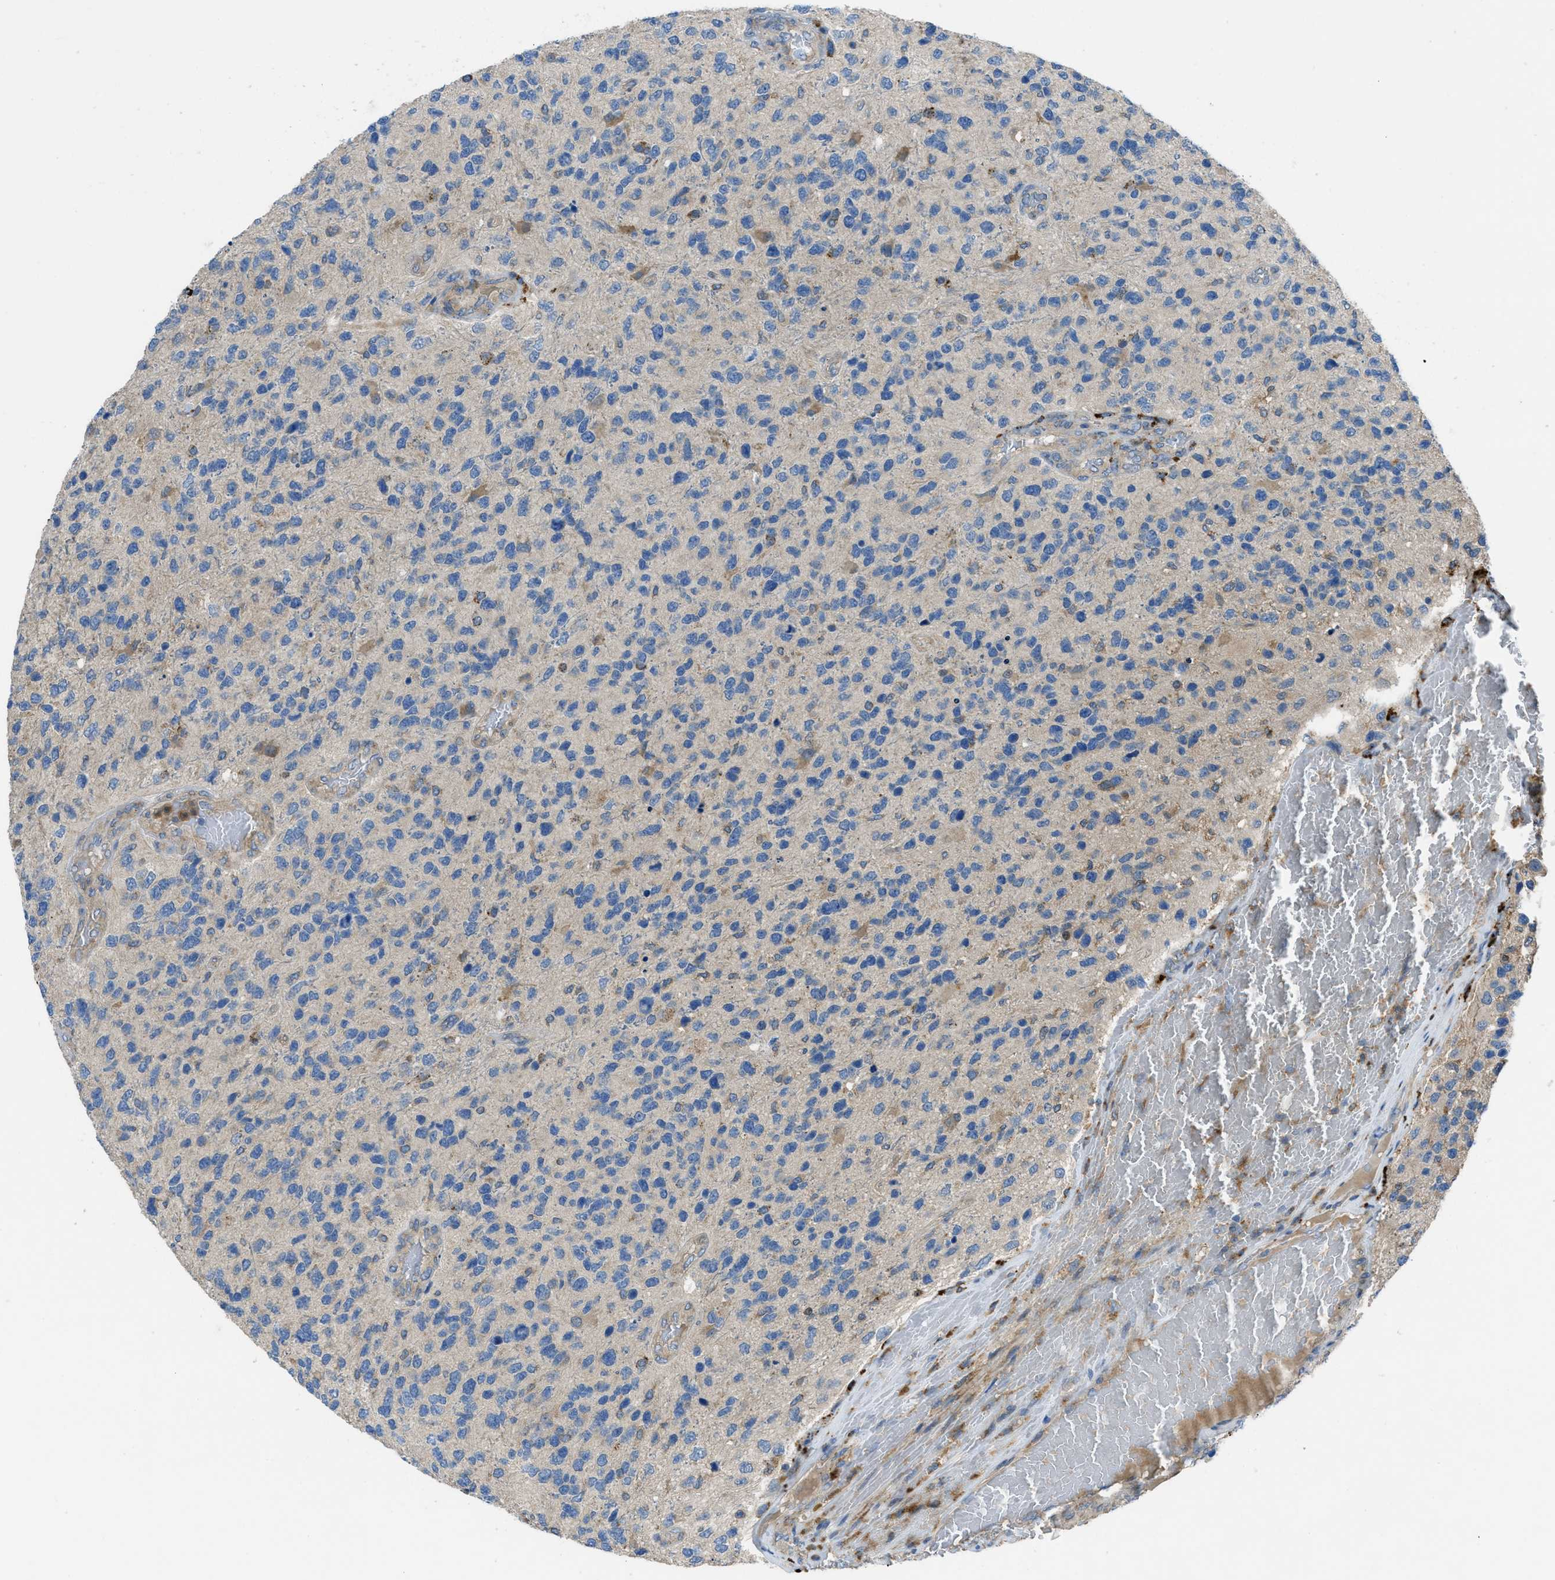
{"staining": {"intensity": "weak", "quantity": "<25%", "location": "cytoplasmic/membranous"}, "tissue": "glioma", "cell_type": "Tumor cells", "image_type": "cancer", "snomed": [{"axis": "morphology", "description": "Glioma, malignant, High grade"}, {"axis": "topography", "description": "Brain"}], "caption": "IHC micrograph of human glioma stained for a protein (brown), which demonstrates no expression in tumor cells. (DAB (3,3'-diaminobenzidine) IHC visualized using brightfield microscopy, high magnification).", "gene": "MAP3K20", "patient": {"sex": "female", "age": 58}}